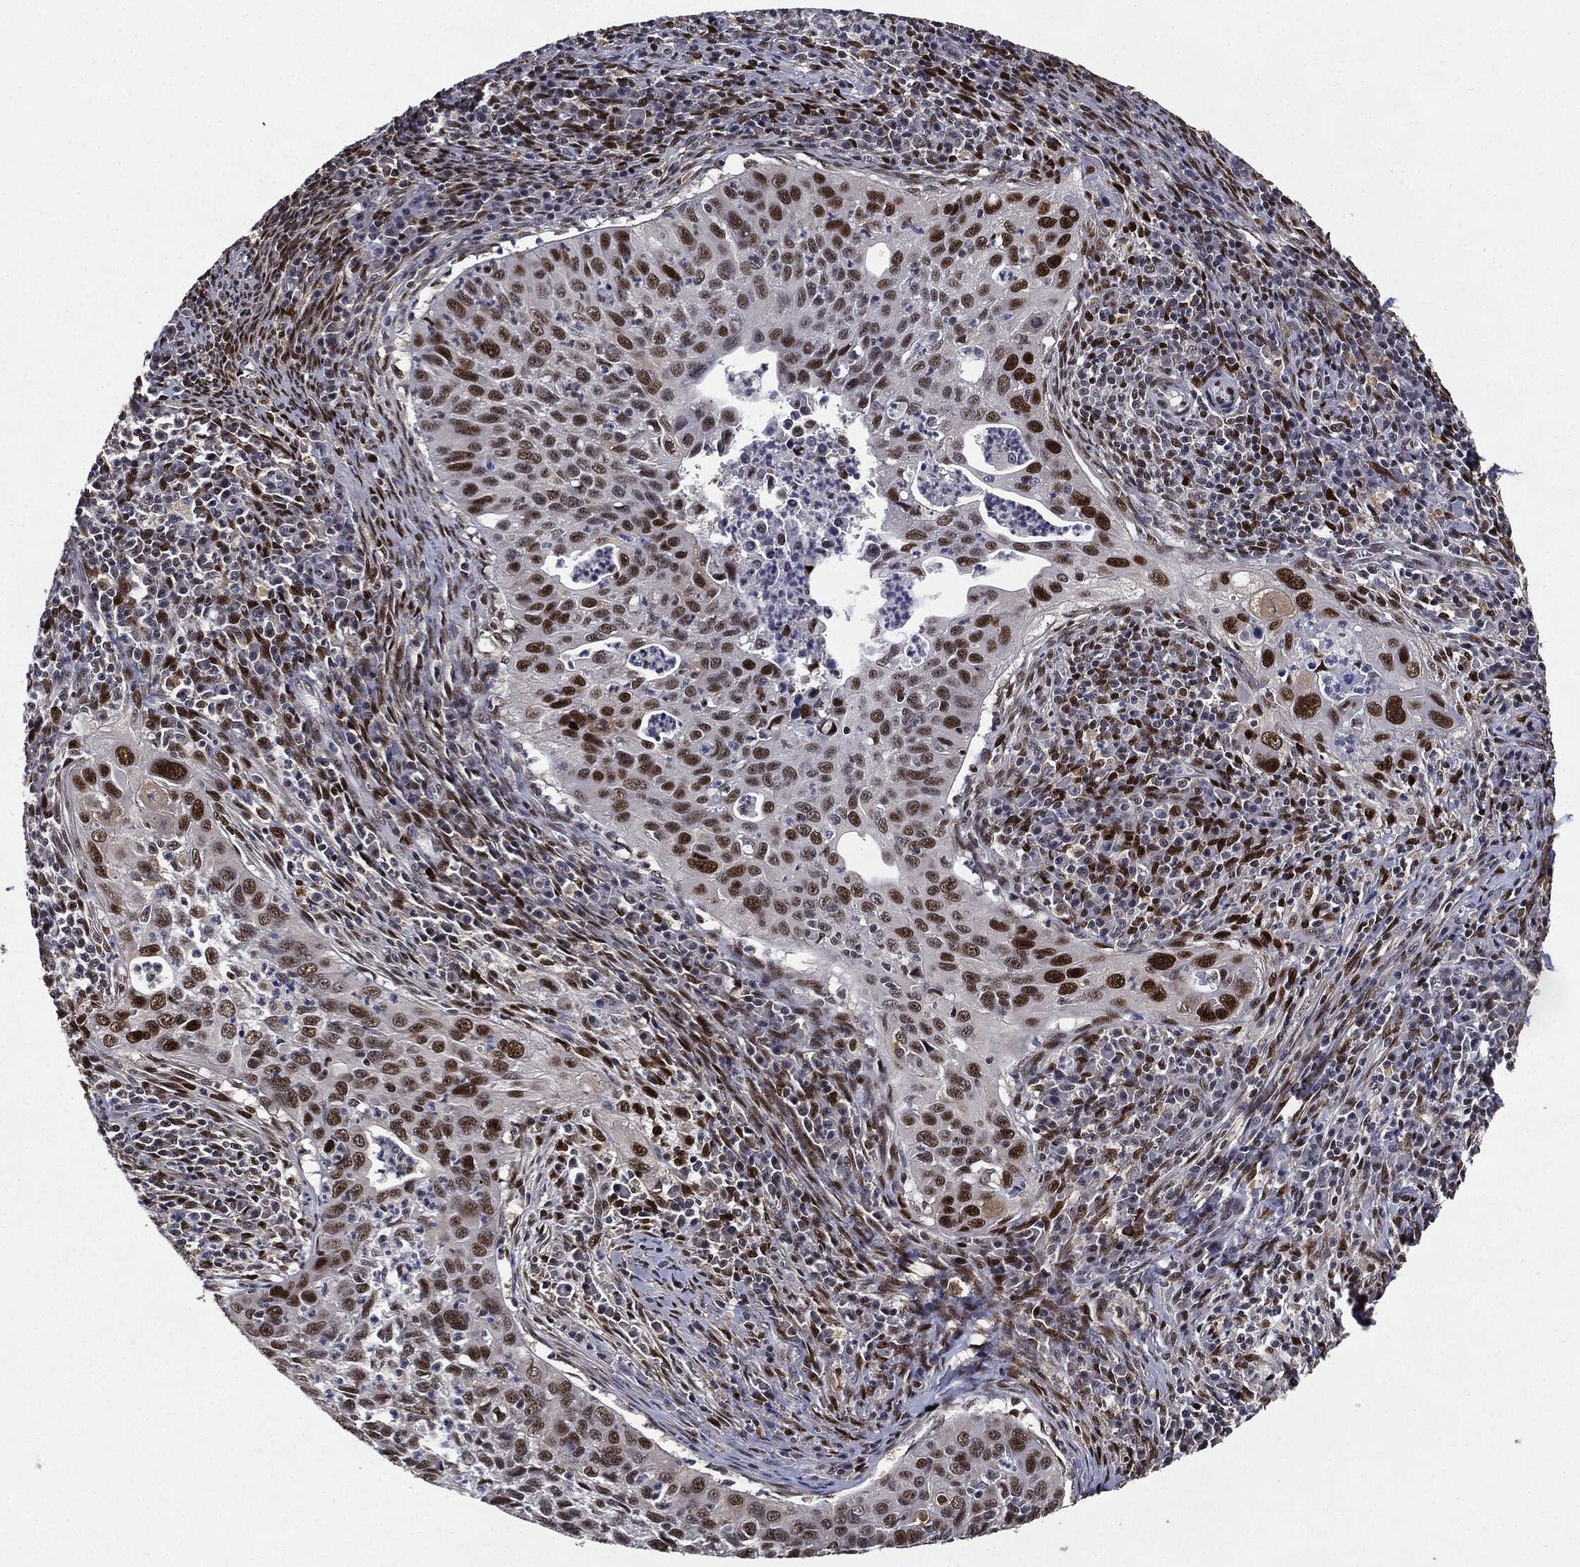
{"staining": {"intensity": "strong", "quantity": "<25%", "location": "nuclear"}, "tissue": "cervical cancer", "cell_type": "Tumor cells", "image_type": "cancer", "snomed": [{"axis": "morphology", "description": "Squamous cell carcinoma, NOS"}, {"axis": "topography", "description": "Cervix"}], "caption": "An image of human squamous cell carcinoma (cervical) stained for a protein displays strong nuclear brown staining in tumor cells.", "gene": "JUN", "patient": {"sex": "female", "age": 26}}